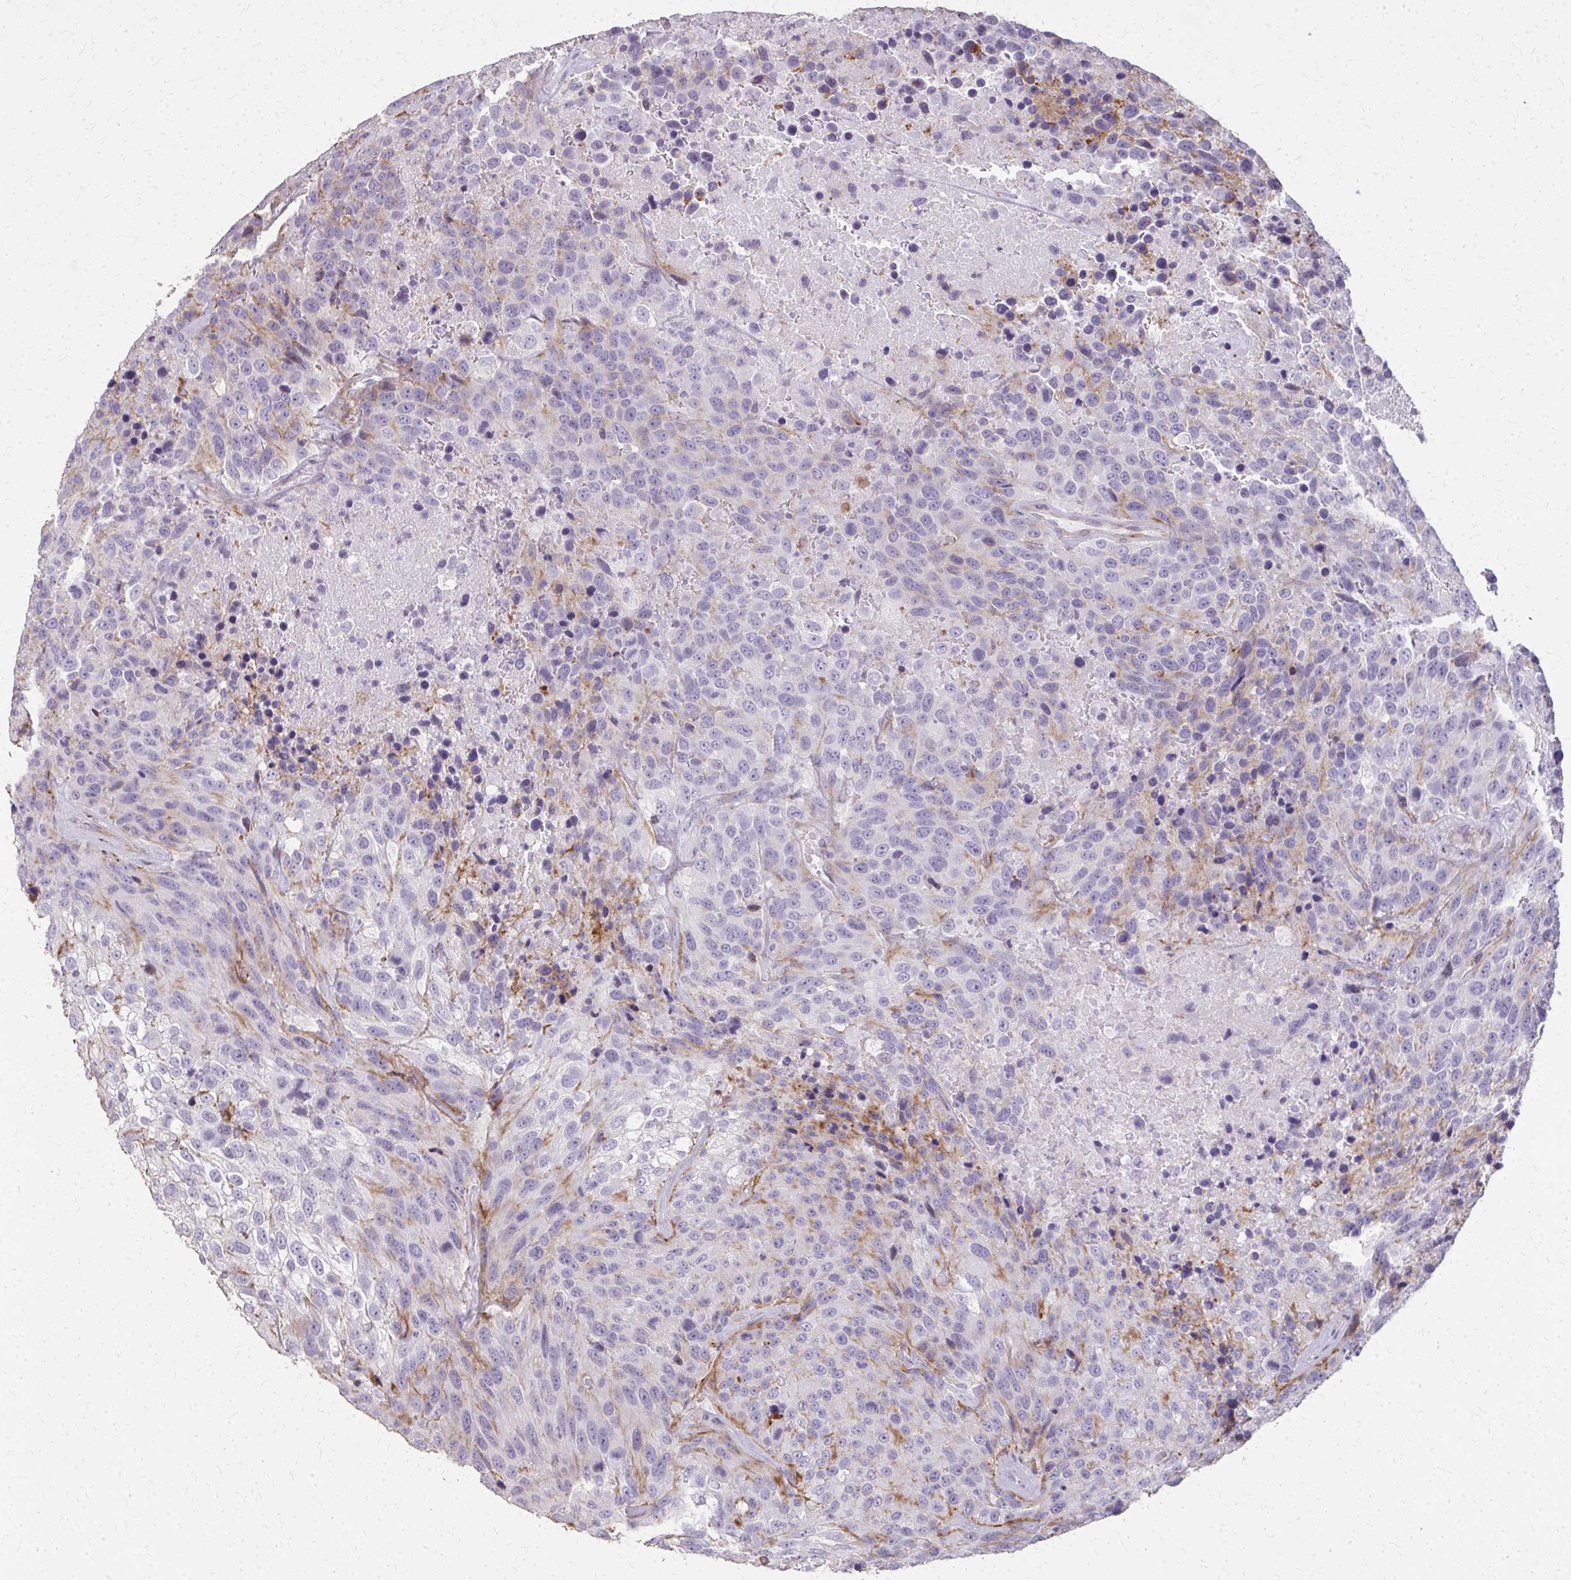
{"staining": {"intensity": "negative", "quantity": "none", "location": "none"}, "tissue": "urothelial cancer", "cell_type": "Tumor cells", "image_type": "cancer", "snomed": [{"axis": "morphology", "description": "Urothelial carcinoma, High grade"}, {"axis": "topography", "description": "Urinary bladder"}], "caption": "DAB immunohistochemical staining of urothelial cancer exhibits no significant staining in tumor cells. Nuclei are stained in blue.", "gene": "TENM4", "patient": {"sex": "female", "age": 70}}